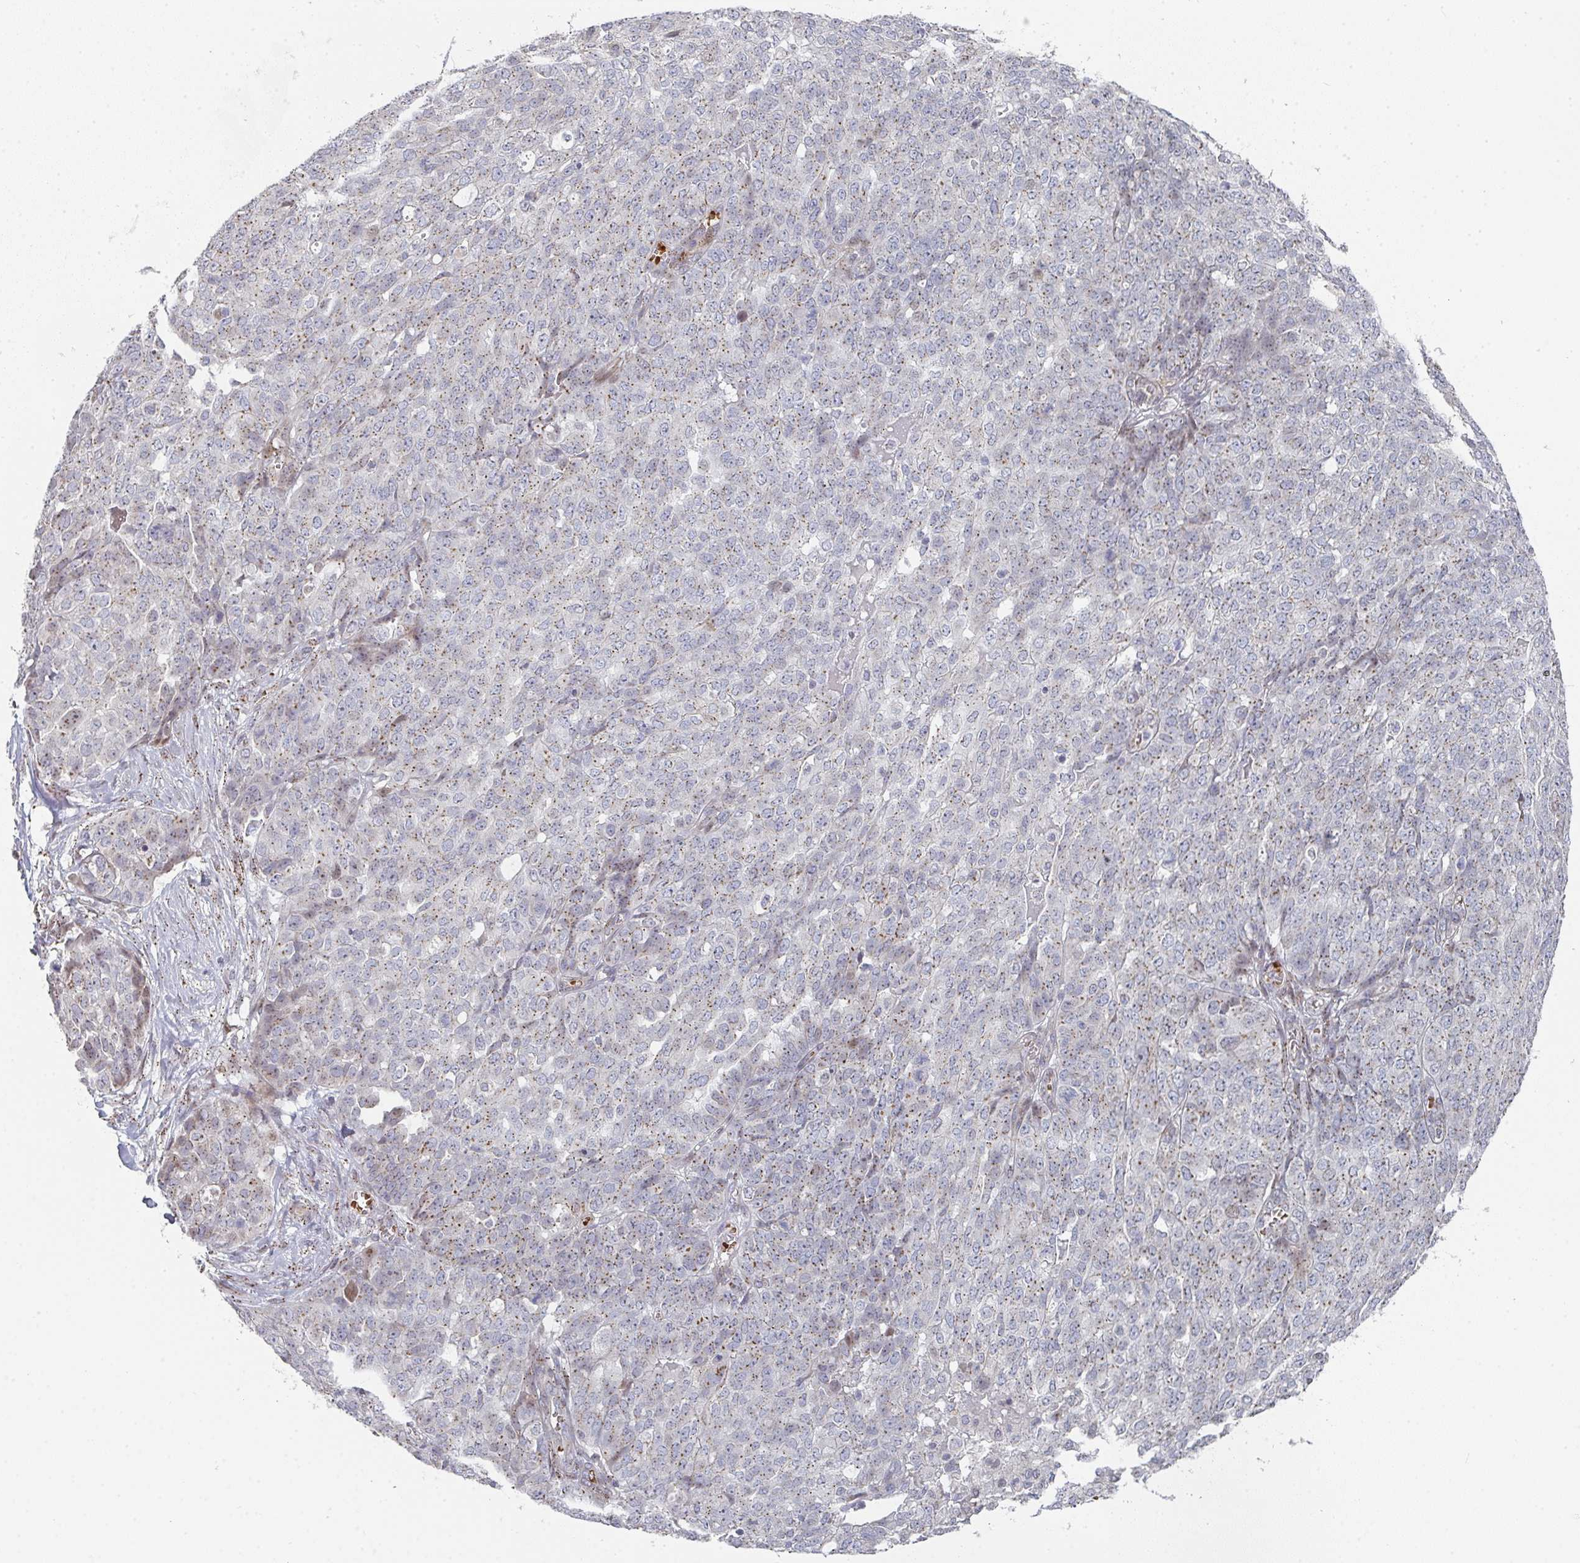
{"staining": {"intensity": "moderate", "quantity": ">75%", "location": "cytoplasmic/membranous"}, "tissue": "ovarian cancer", "cell_type": "Tumor cells", "image_type": "cancer", "snomed": [{"axis": "morphology", "description": "Cystadenocarcinoma, serous, NOS"}, {"axis": "topography", "description": "Soft tissue"}, {"axis": "topography", "description": "Ovary"}], "caption": "Ovarian cancer stained with a brown dye demonstrates moderate cytoplasmic/membranous positive positivity in approximately >75% of tumor cells.", "gene": "ZNF526", "patient": {"sex": "female", "age": 57}}